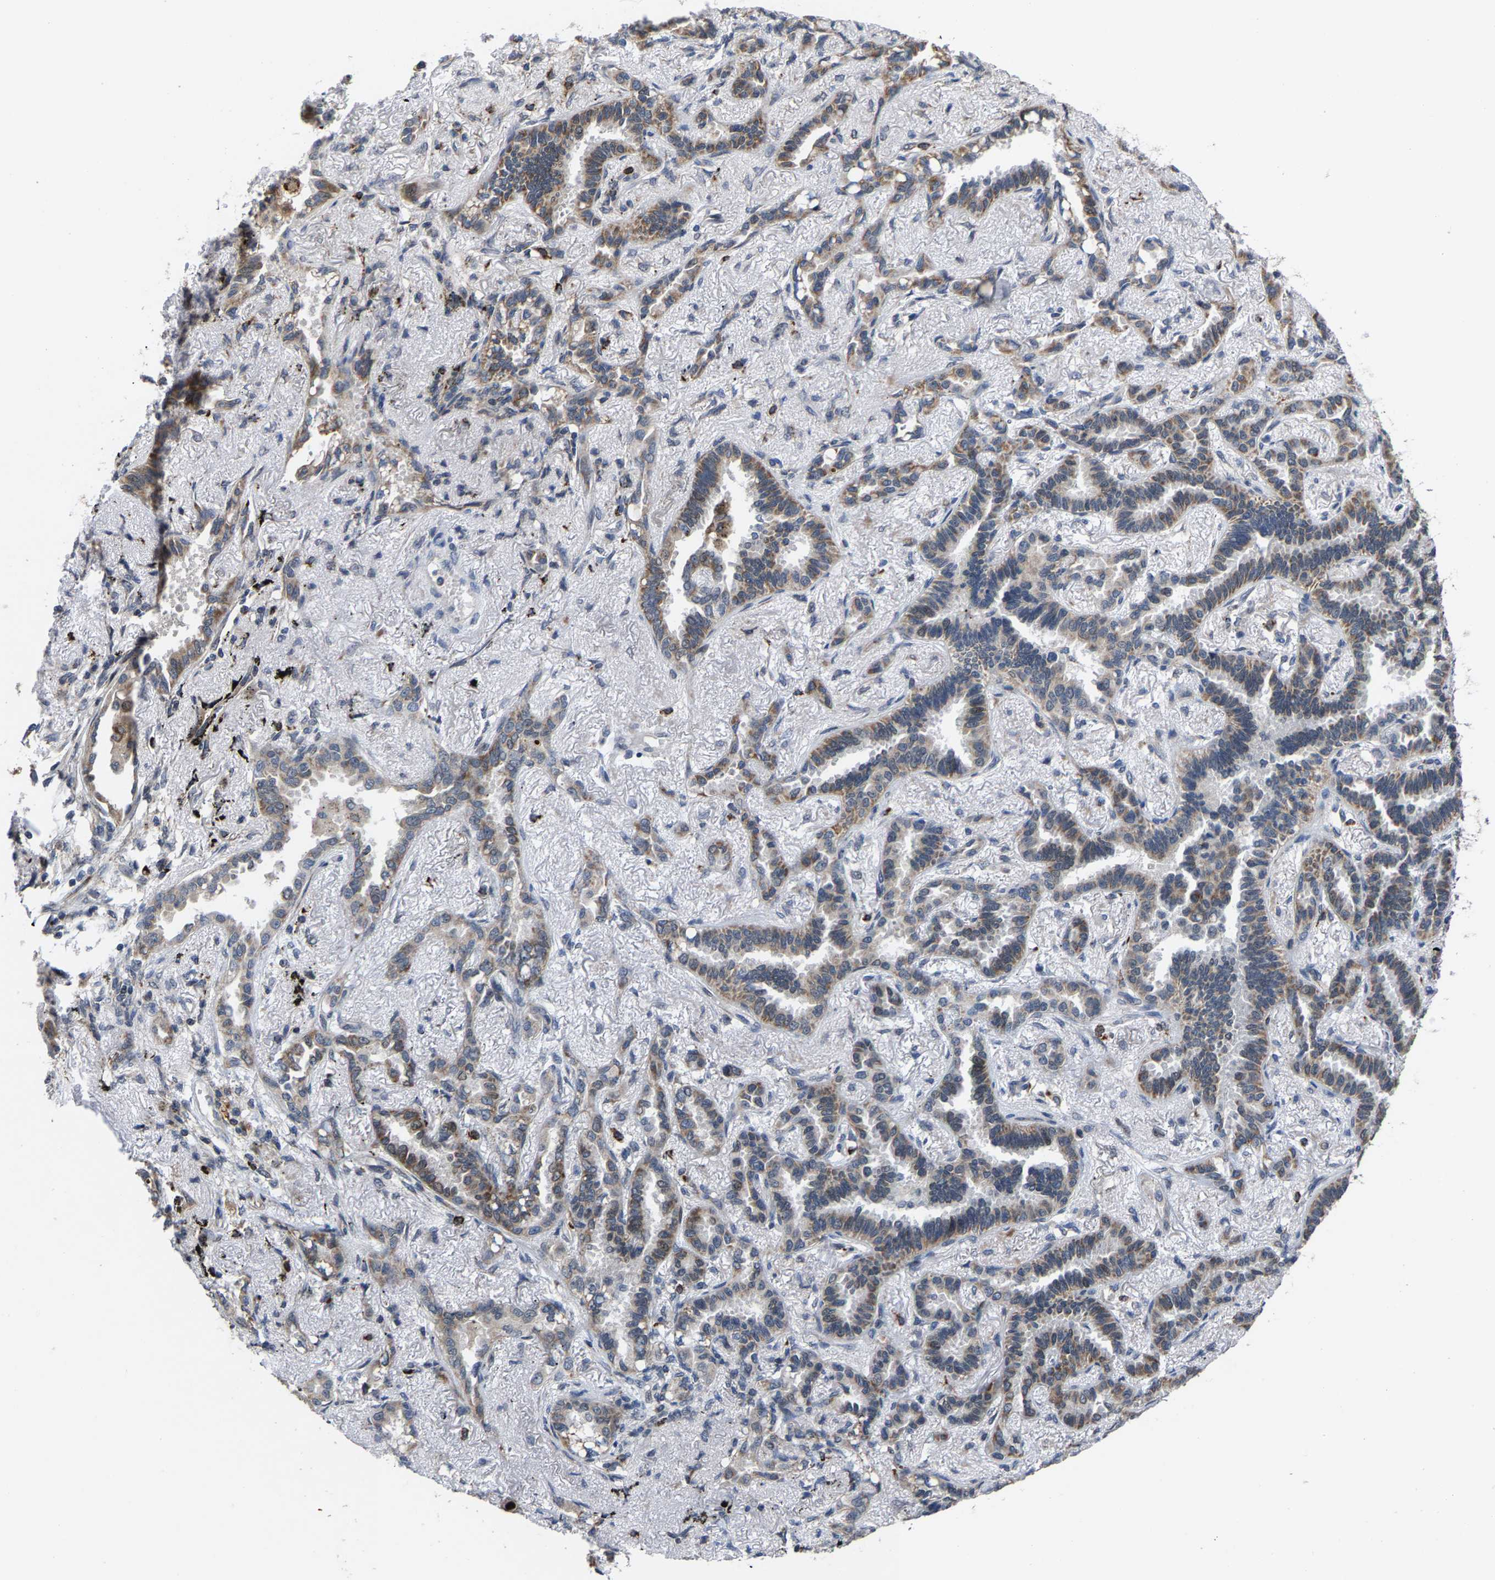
{"staining": {"intensity": "weak", "quantity": ">75%", "location": "cytoplasmic/membranous"}, "tissue": "lung cancer", "cell_type": "Tumor cells", "image_type": "cancer", "snomed": [{"axis": "morphology", "description": "Adenocarcinoma, NOS"}, {"axis": "topography", "description": "Lung"}], "caption": "The image reveals immunohistochemical staining of lung adenocarcinoma. There is weak cytoplasmic/membranous staining is present in about >75% of tumor cells.", "gene": "TDRKH", "patient": {"sex": "male", "age": 59}}